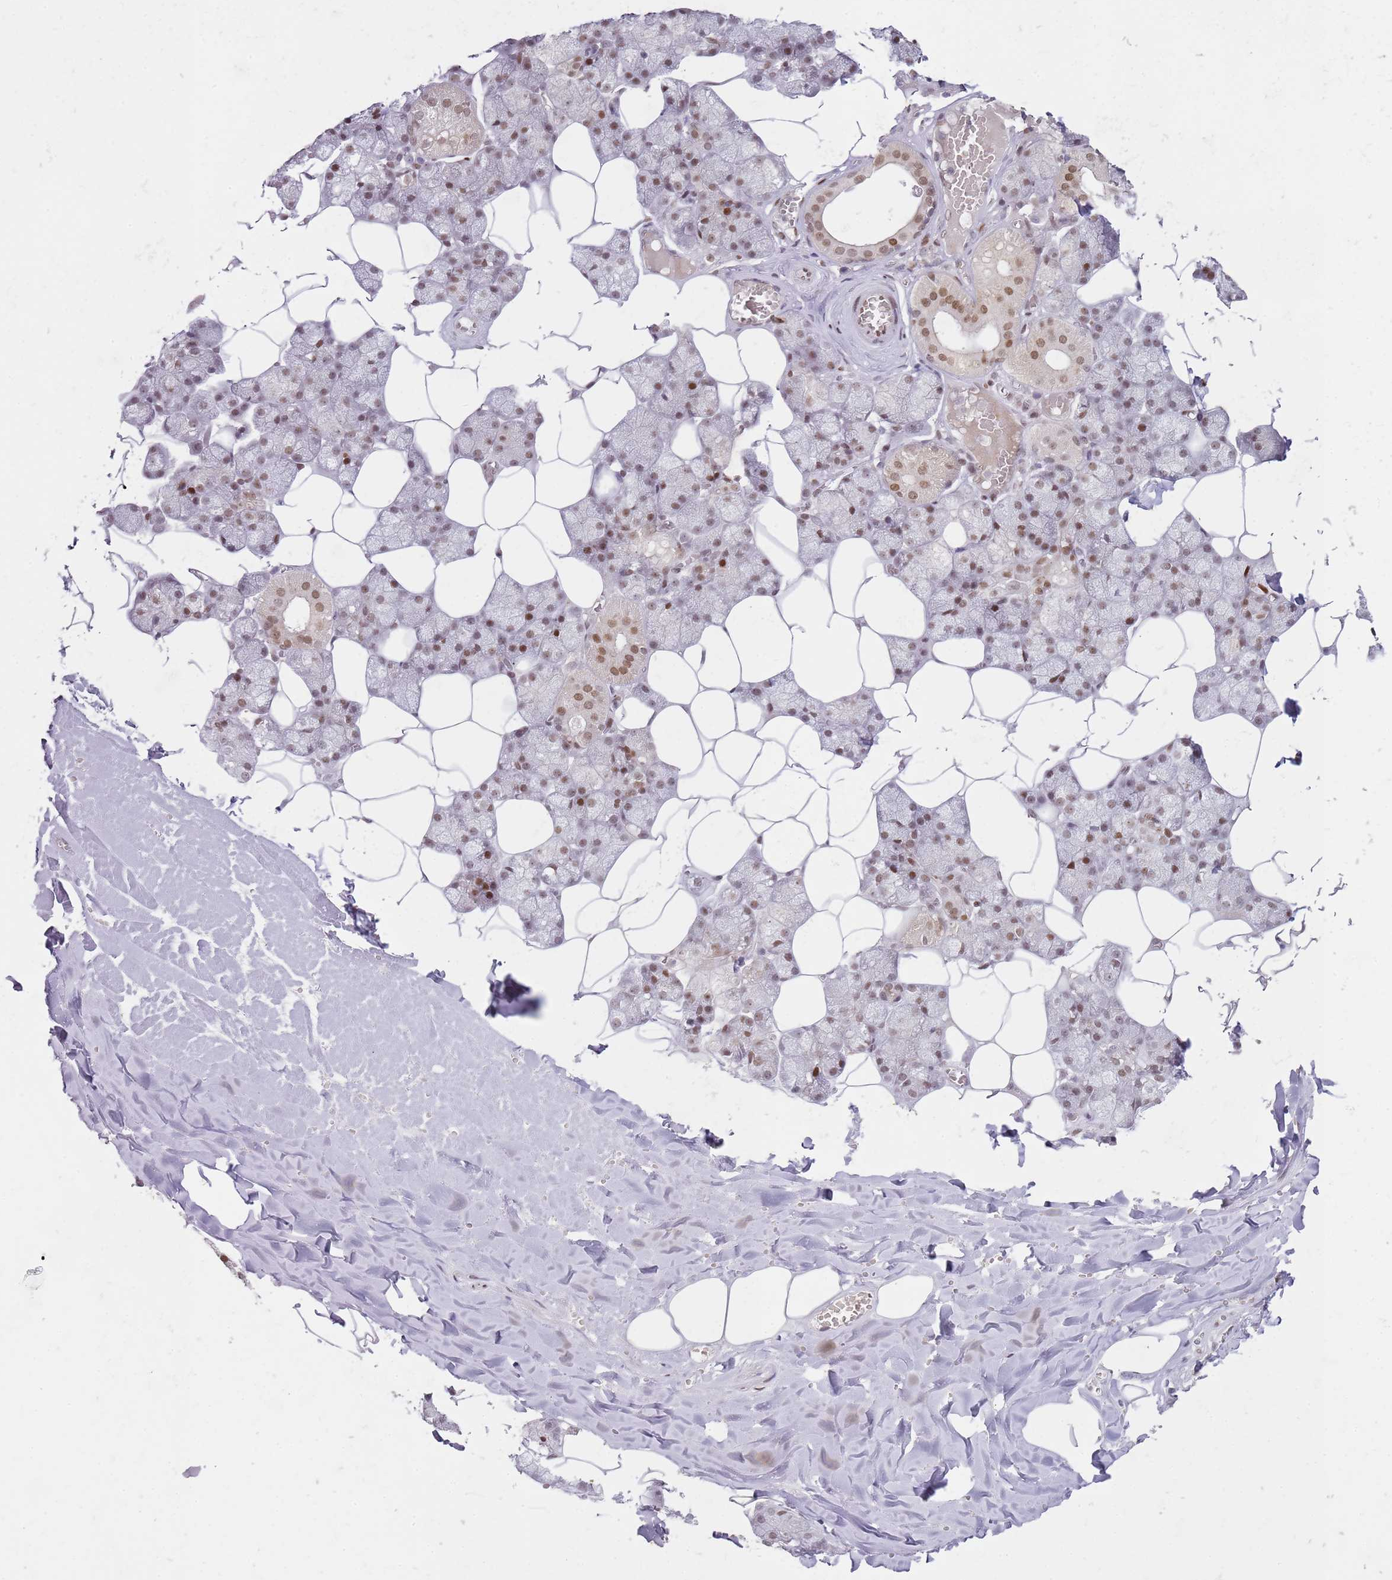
{"staining": {"intensity": "moderate", "quantity": ">75%", "location": "nuclear"}, "tissue": "salivary gland", "cell_type": "Glandular cells", "image_type": "normal", "snomed": [{"axis": "morphology", "description": "Normal tissue, NOS"}, {"axis": "topography", "description": "Salivary gland"}], "caption": "Protein analysis of unremarkable salivary gland exhibits moderate nuclear expression in about >75% of glandular cells.", "gene": "PHC2", "patient": {"sex": "male", "age": 62}}